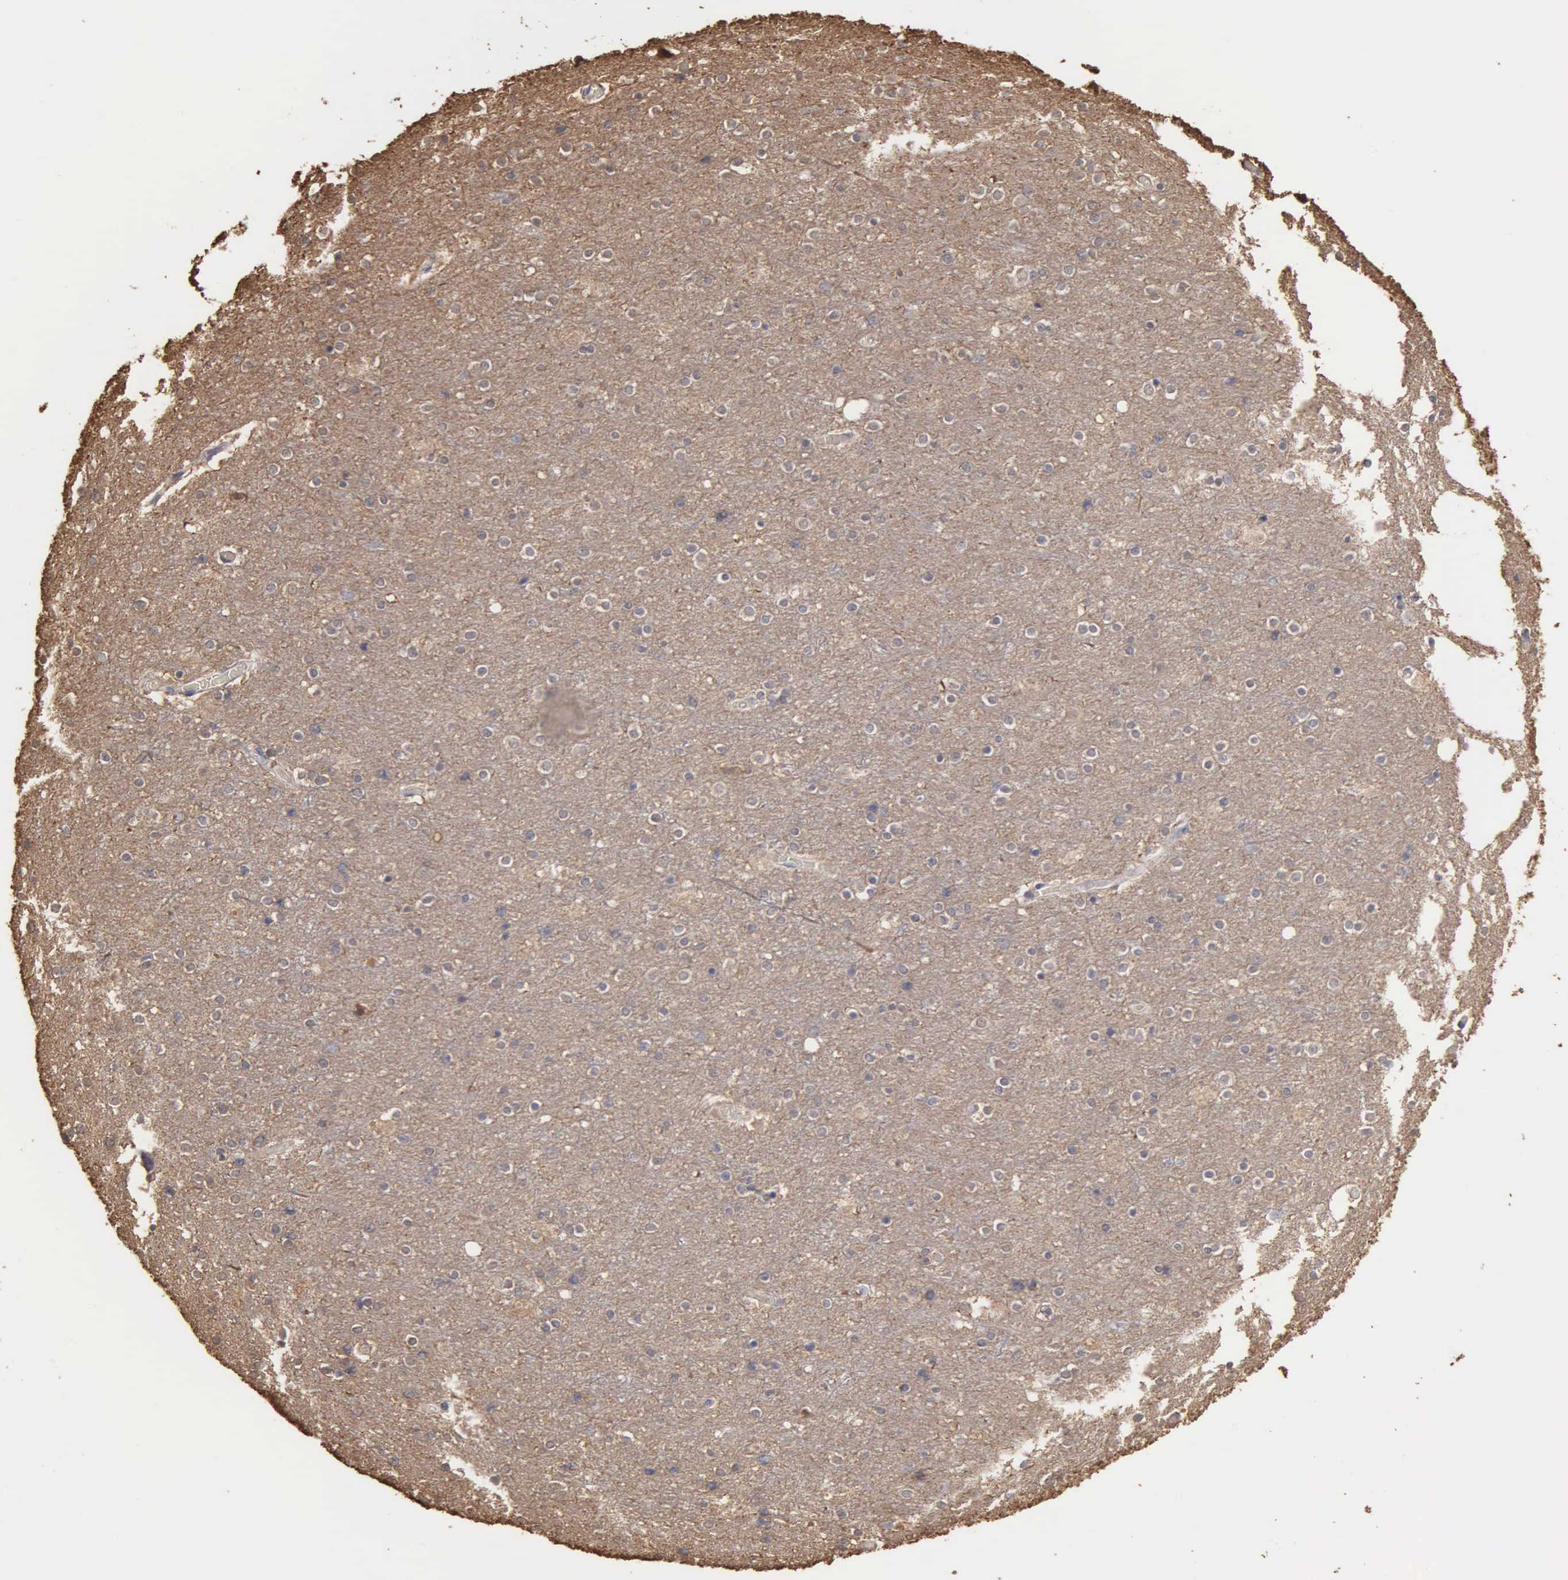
{"staining": {"intensity": "negative", "quantity": "none", "location": "none"}, "tissue": "cerebral cortex", "cell_type": "Endothelial cells", "image_type": "normal", "snomed": [{"axis": "morphology", "description": "Normal tissue, NOS"}, {"axis": "topography", "description": "Cerebral cortex"}], "caption": "This is an IHC histopathology image of unremarkable human cerebral cortex. There is no positivity in endothelial cells.", "gene": "ENO3", "patient": {"sex": "female", "age": 54}}